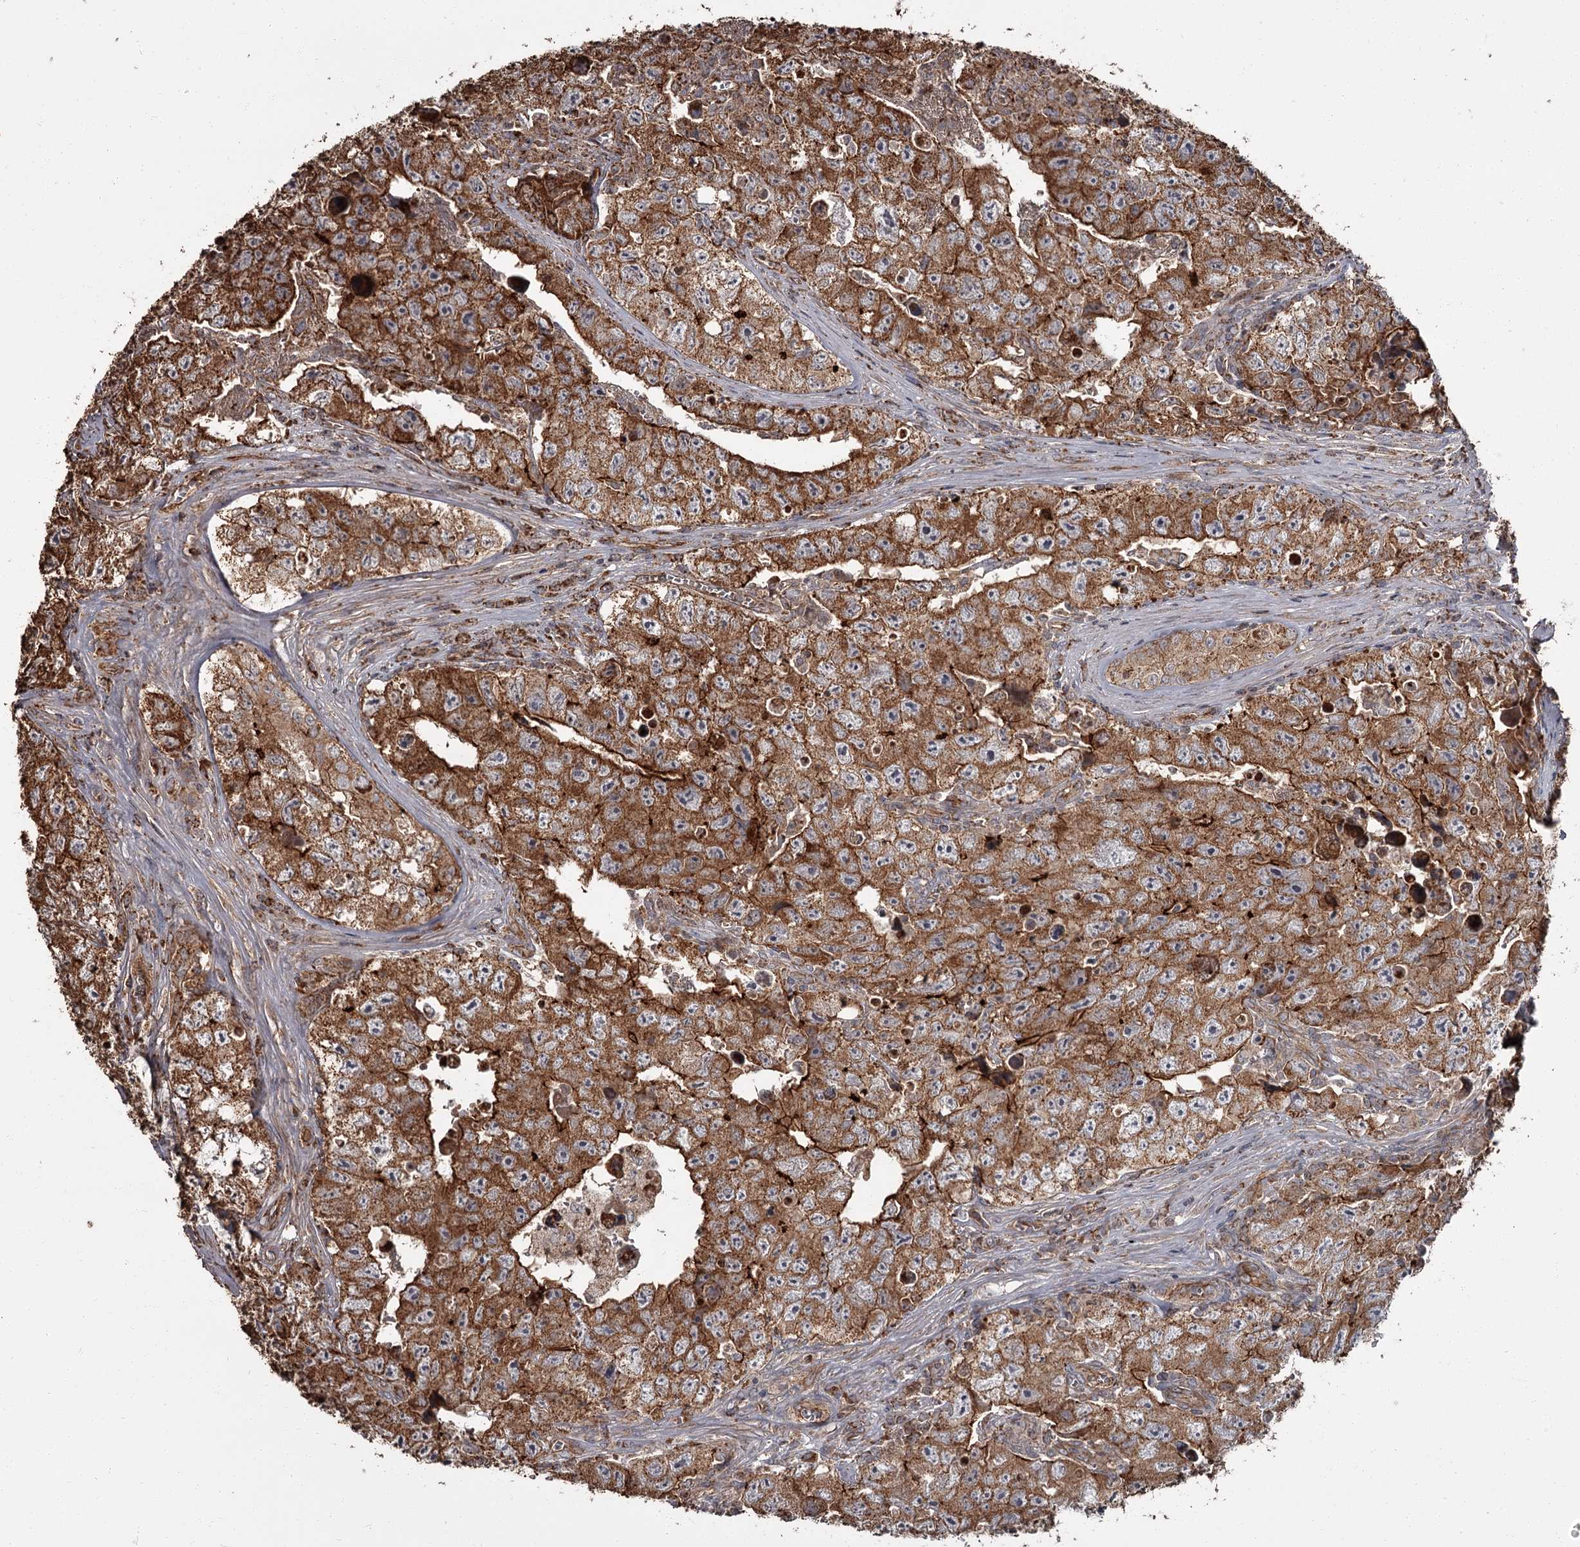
{"staining": {"intensity": "strong", "quantity": ">75%", "location": "cytoplasmic/membranous"}, "tissue": "testis cancer", "cell_type": "Tumor cells", "image_type": "cancer", "snomed": [{"axis": "morphology", "description": "Carcinoma, Embryonal, NOS"}, {"axis": "topography", "description": "Testis"}], "caption": "An image of testis embryonal carcinoma stained for a protein reveals strong cytoplasmic/membranous brown staining in tumor cells.", "gene": "THAP9", "patient": {"sex": "male", "age": 17}}